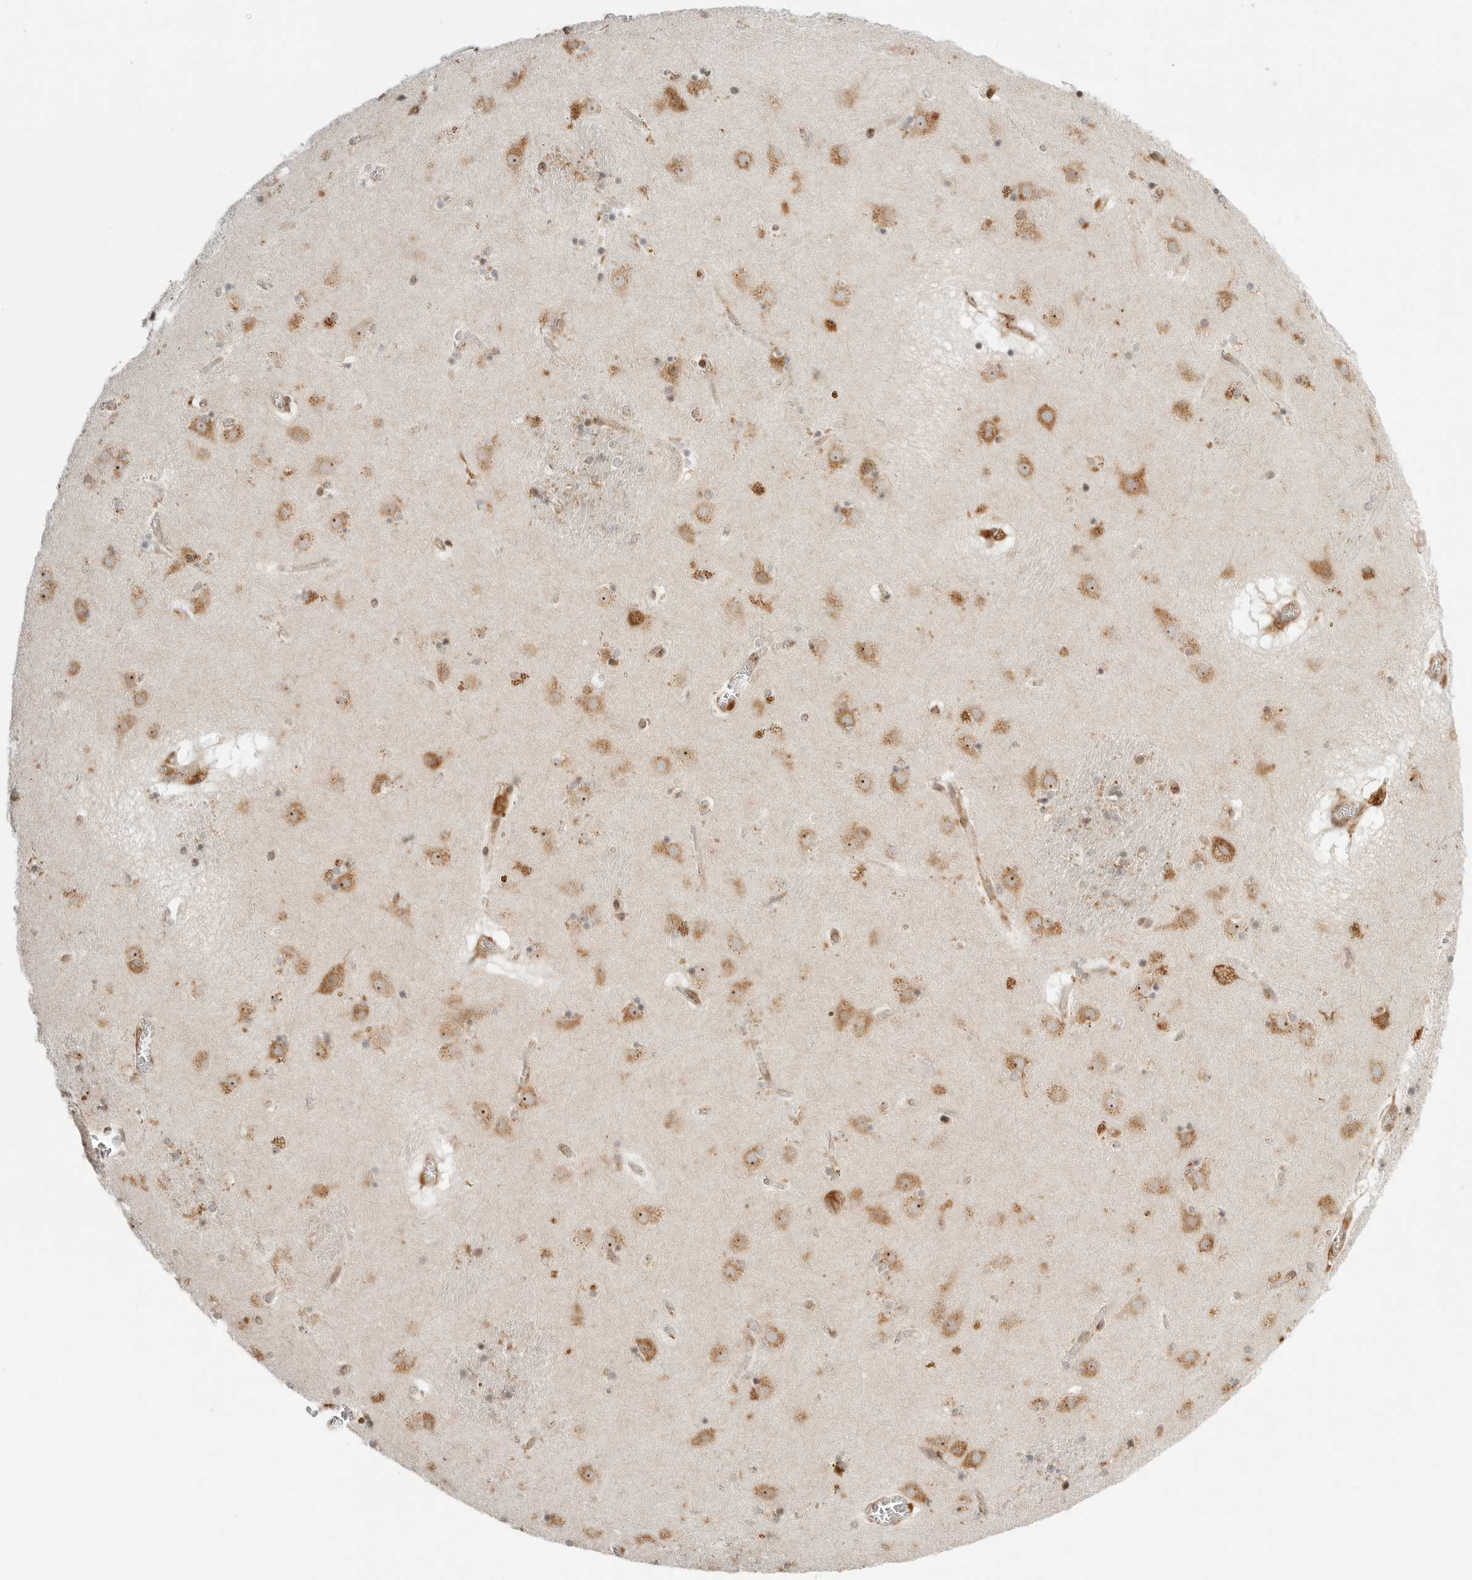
{"staining": {"intensity": "moderate", "quantity": "25%-75%", "location": "cytoplasmic/membranous,nuclear"}, "tissue": "caudate", "cell_type": "Glial cells", "image_type": "normal", "snomed": [{"axis": "morphology", "description": "Normal tissue, NOS"}, {"axis": "topography", "description": "Lateral ventricle wall"}], "caption": "Protein staining by IHC exhibits moderate cytoplasmic/membranous,nuclear positivity in about 25%-75% of glial cells in normal caudate. The staining was performed using DAB, with brown indicating positive protein expression. Nuclei are stained blue with hematoxylin.", "gene": "IDUA", "patient": {"sex": "male", "age": 70}}